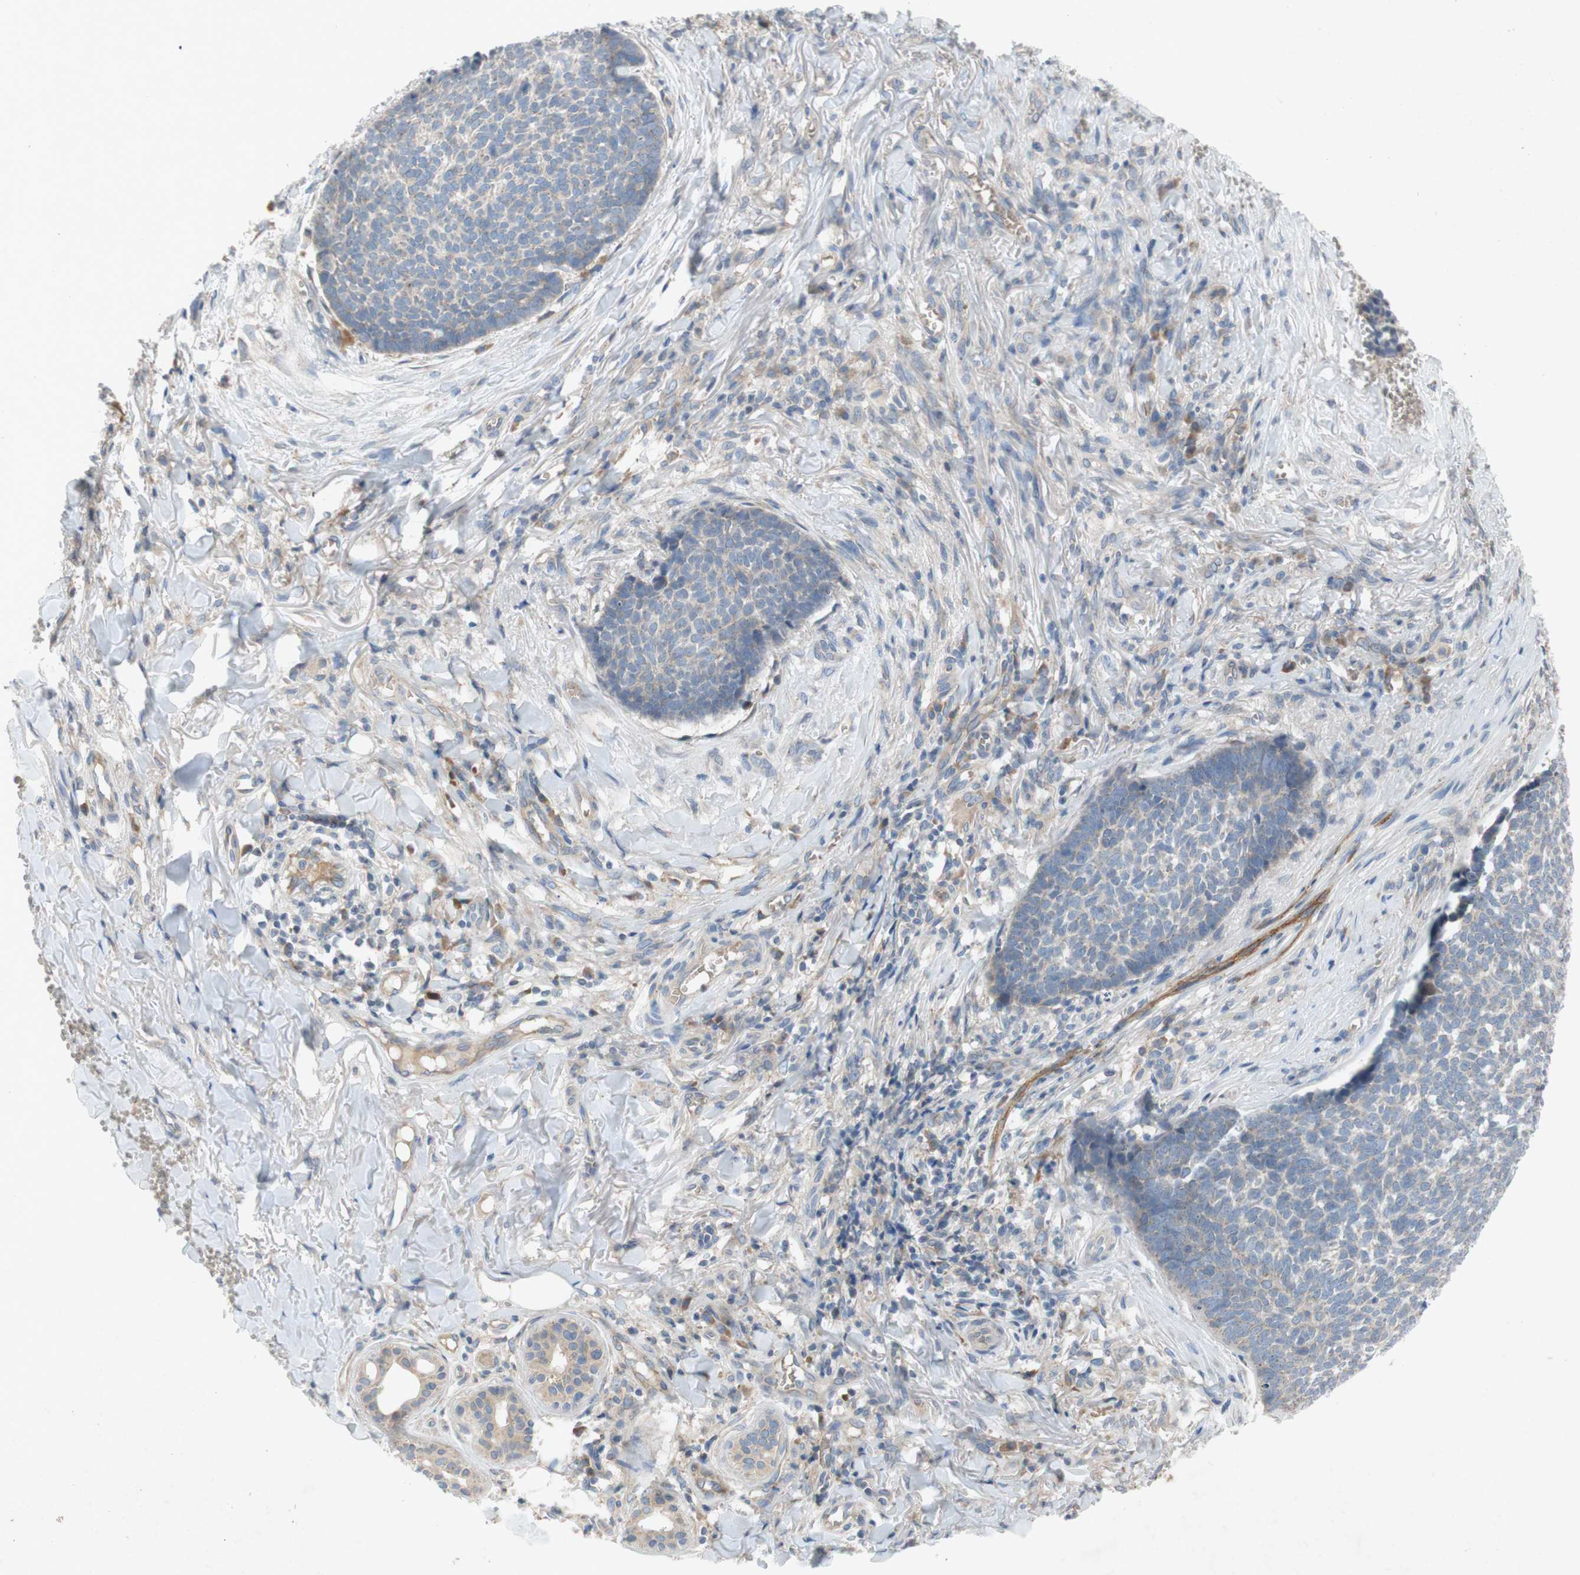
{"staining": {"intensity": "negative", "quantity": "none", "location": "none"}, "tissue": "skin cancer", "cell_type": "Tumor cells", "image_type": "cancer", "snomed": [{"axis": "morphology", "description": "Basal cell carcinoma"}, {"axis": "topography", "description": "Skin"}], "caption": "Skin basal cell carcinoma was stained to show a protein in brown. There is no significant positivity in tumor cells. The staining is performed using DAB (3,3'-diaminobenzidine) brown chromogen with nuclei counter-stained in using hematoxylin.", "gene": "ADD2", "patient": {"sex": "male", "age": 84}}